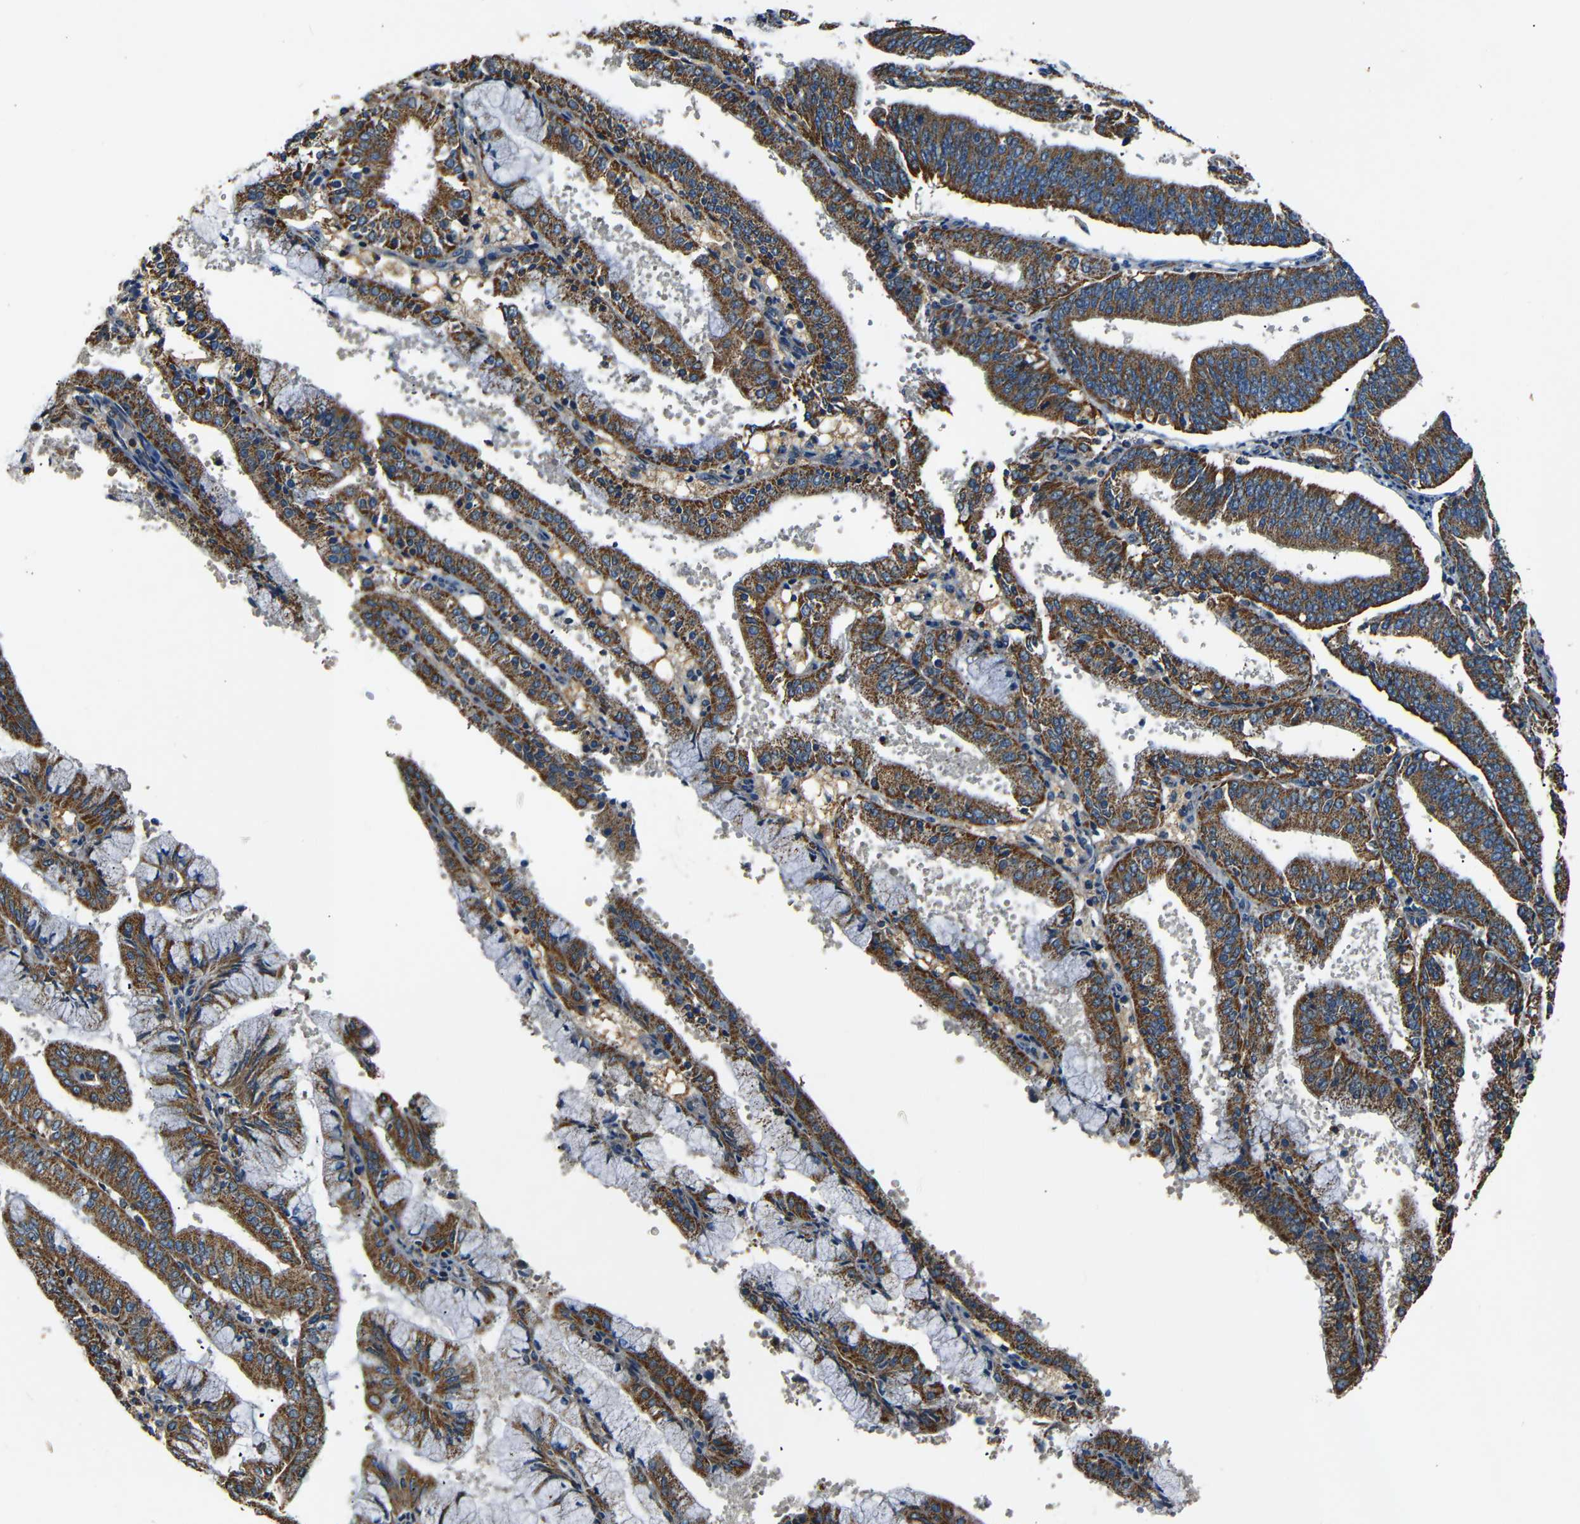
{"staining": {"intensity": "strong", "quantity": ">75%", "location": "cytoplasmic/membranous"}, "tissue": "endometrial cancer", "cell_type": "Tumor cells", "image_type": "cancer", "snomed": [{"axis": "morphology", "description": "Adenocarcinoma, NOS"}, {"axis": "topography", "description": "Endometrium"}], "caption": "High-power microscopy captured an IHC micrograph of endometrial adenocarcinoma, revealing strong cytoplasmic/membranous staining in approximately >75% of tumor cells.", "gene": "NETO2", "patient": {"sex": "female", "age": 63}}